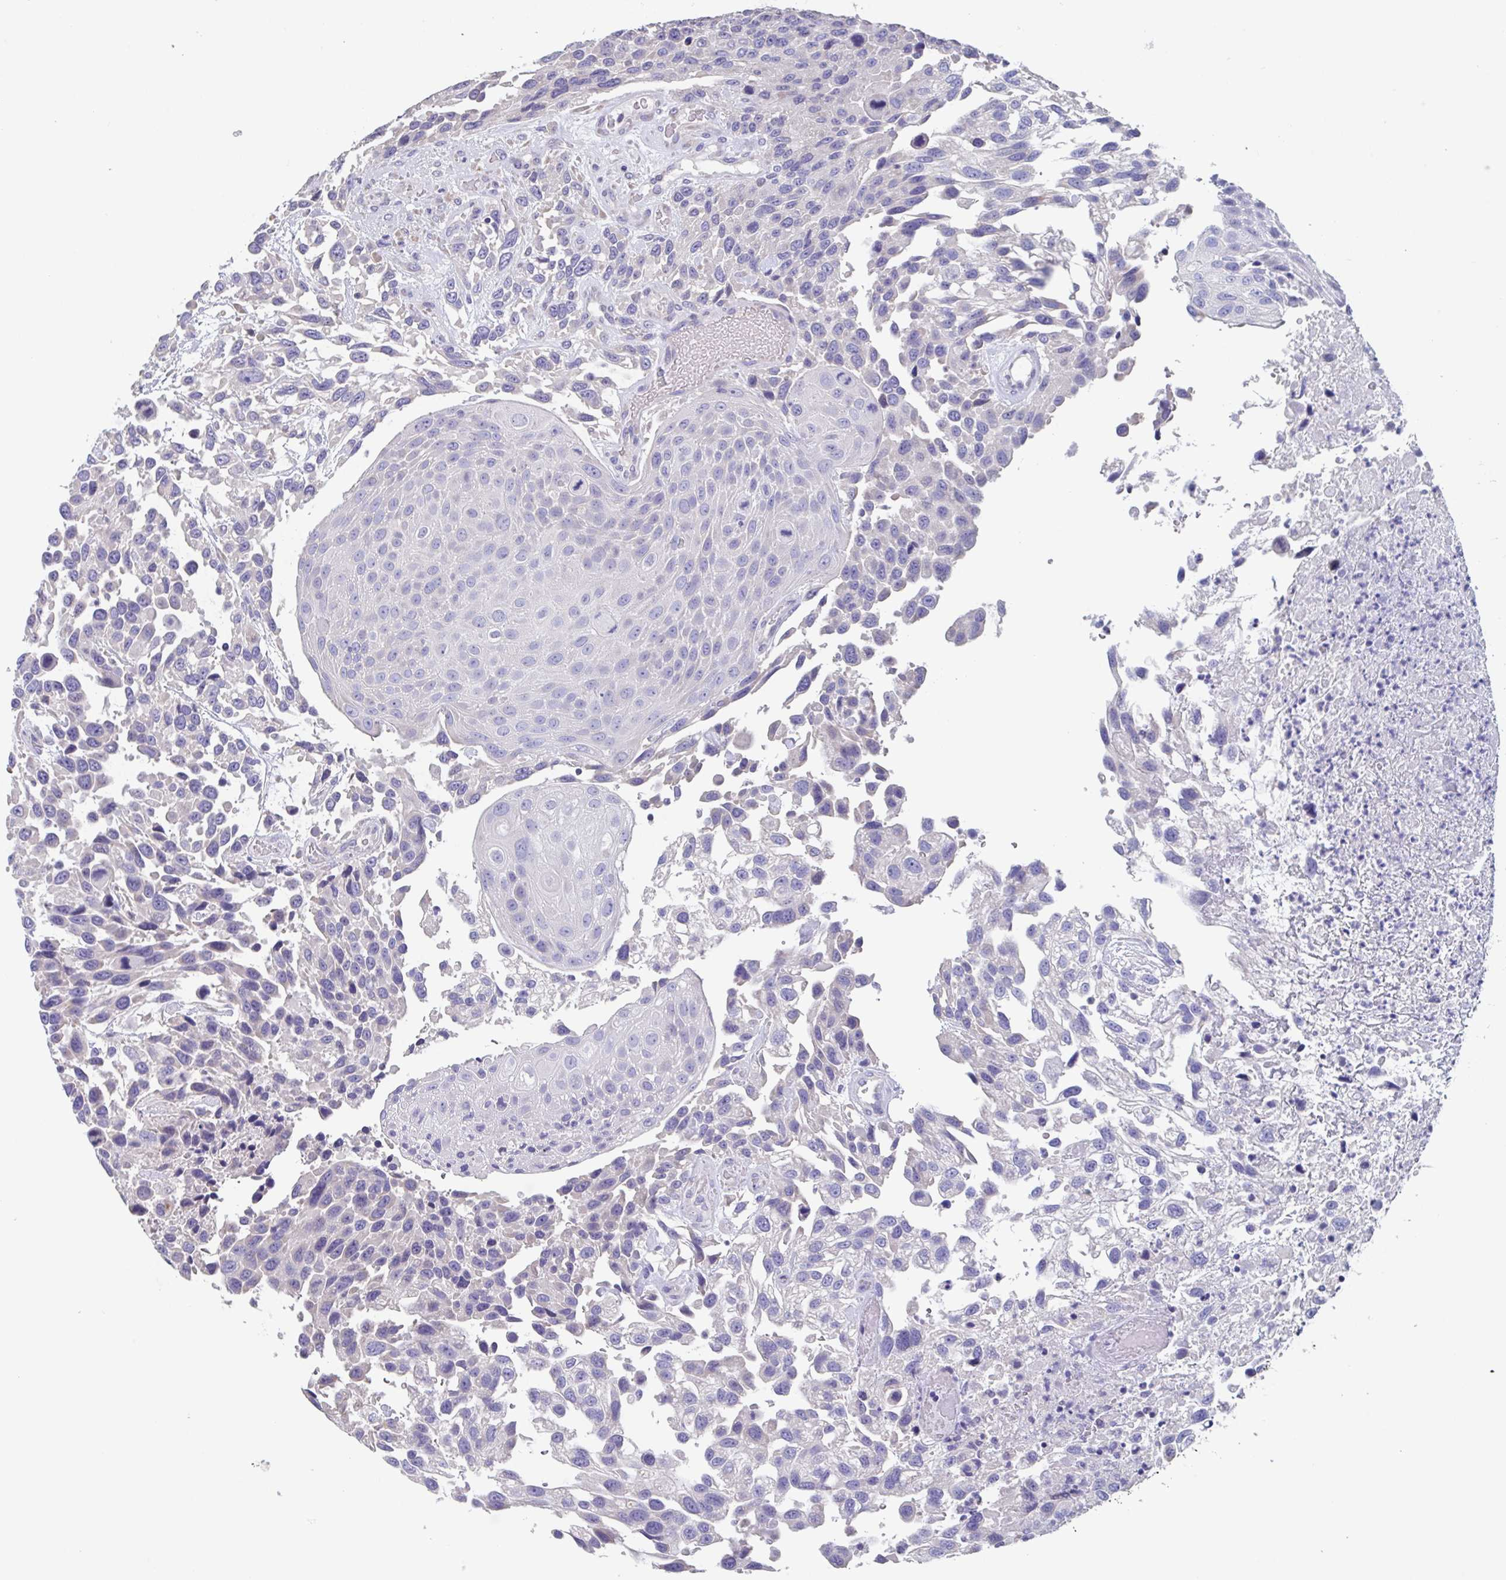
{"staining": {"intensity": "negative", "quantity": "none", "location": "none"}, "tissue": "urothelial cancer", "cell_type": "Tumor cells", "image_type": "cancer", "snomed": [{"axis": "morphology", "description": "Urothelial carcinoma, High grade"}, {"axis": "topography", "description": "Urinary bladder"}], "caption": "IHC of human urothelial cancer displays no expression in tumor cells. (DAB (3,3'-diaminobenzidine) immunohistochemistry (IHC), high magnification).", "gene": "LRRC58", "patient": {"sex": "female", "age": 70}}